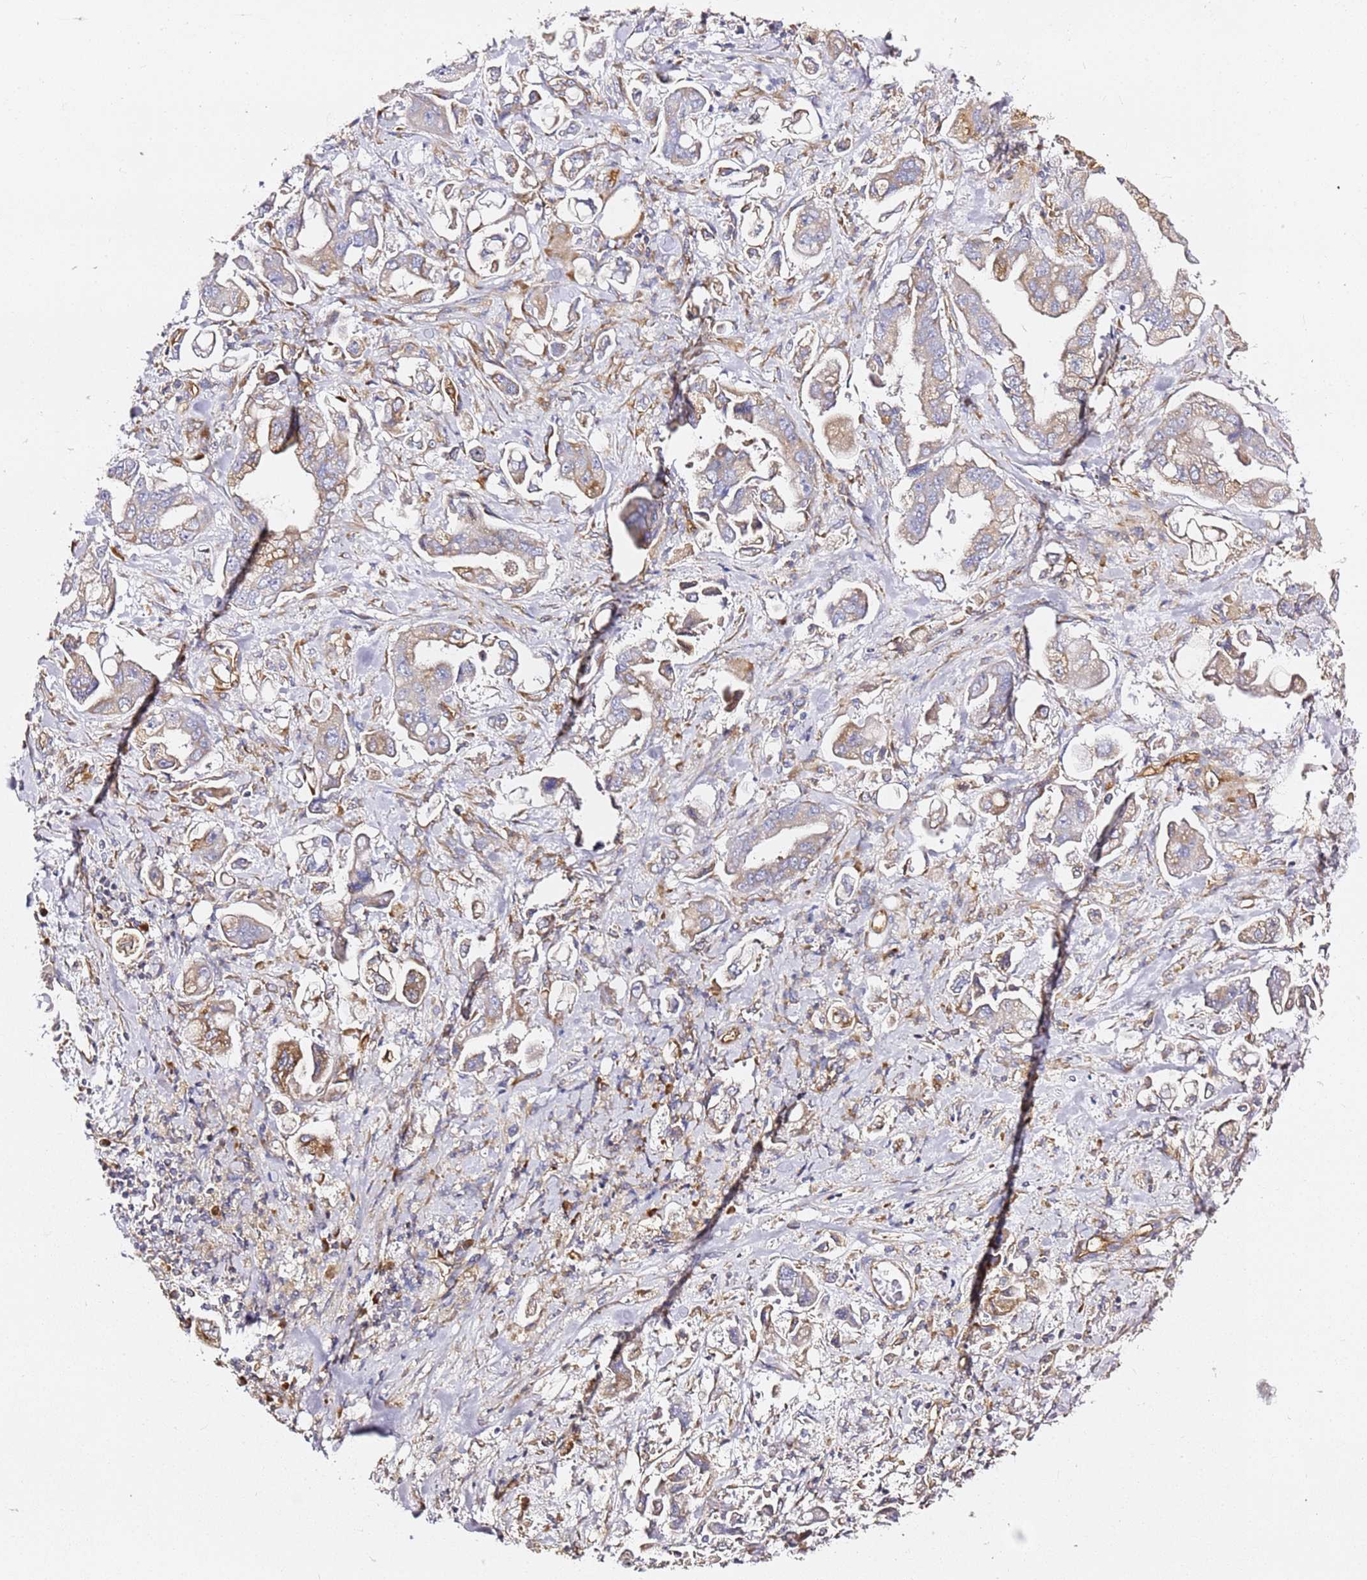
{"staining": {"intensity": "moderate", "quantity": "25%-75%", "location": "cytoplasmic/membranous"}, "tissue": "stomach cancer", "cell_type": "Tumor cells", "image_type": "cancer", "snomed": [{"axis": "morphology", "description": "Adenocarcinoma, NOS"}, {"axis": "topography", "description": "Stomach"}], "caption": "Immunohistochemistry (IHC) photomicrograph of human stomach cancer stained for a protein (brown), which shows medium levels of moderate cytoplasmic/membranous staining in about 25%-75% of tumor cells.", "gene": "KIF7", "patient": {"sex": "male", "age": 62}}